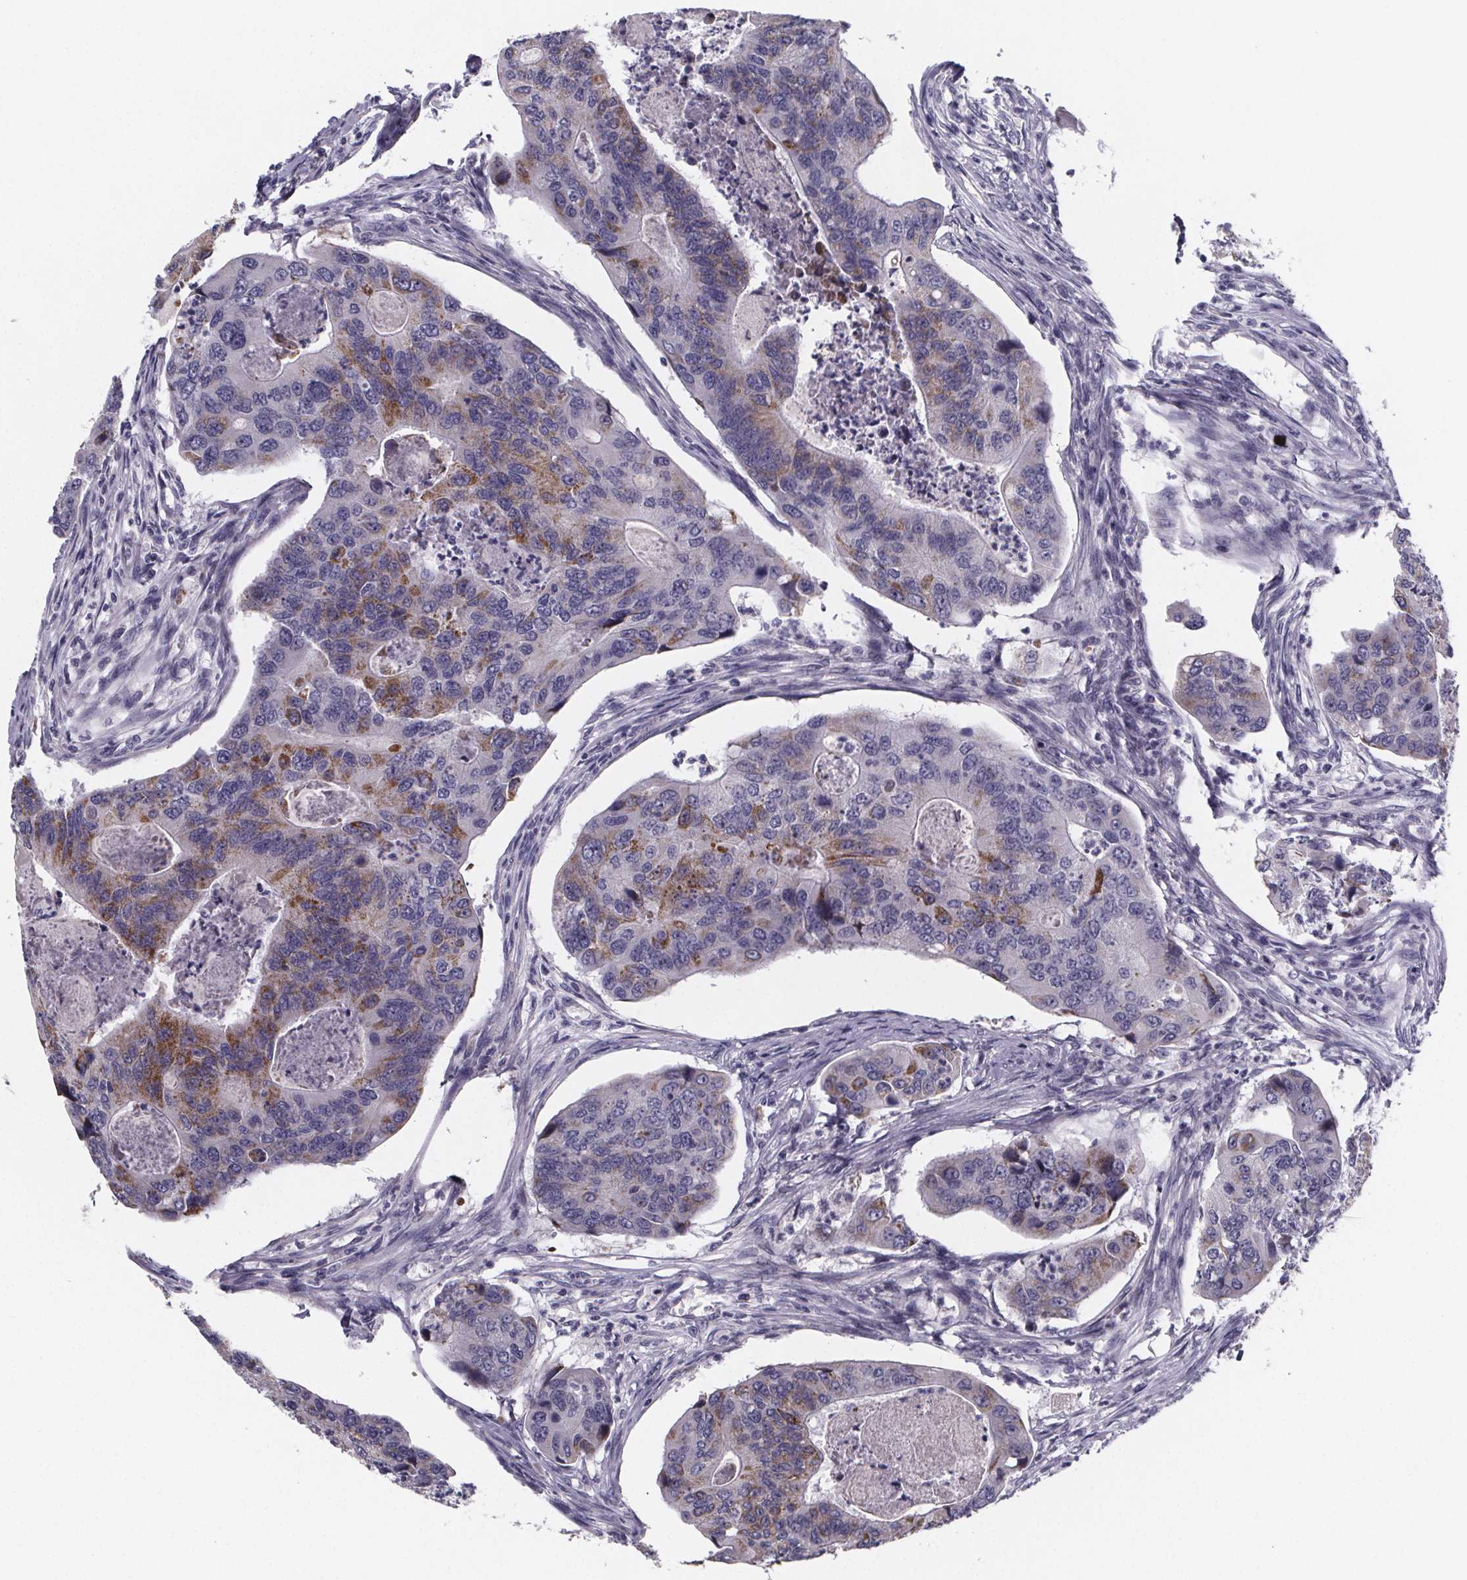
{"staining": {"intensity": "moderate", "quantity": "<25%", "location": "cytoplasmic/membranous"}, "tissue": "colorectal cancer", "cell_type": "Tumor cells", "image_type": "cancer", "snomed": [{"axis": "morphology", "description": "Adenocarcinoma, NOS"}, {"axis": "topography", "description": "Colon"}], "caption": "A high-resolution photomicrograph shows IHC staining of adenocarcinoma (colorectal), which demonstrates moderate cytoplasmic/membranous expression in approximately <25% of tumor cells. (DAB IHC, brown staining for protein, blue staining for nuclei).", "gene": "PAH", "patient": {"sex": "female", "age": 67}}